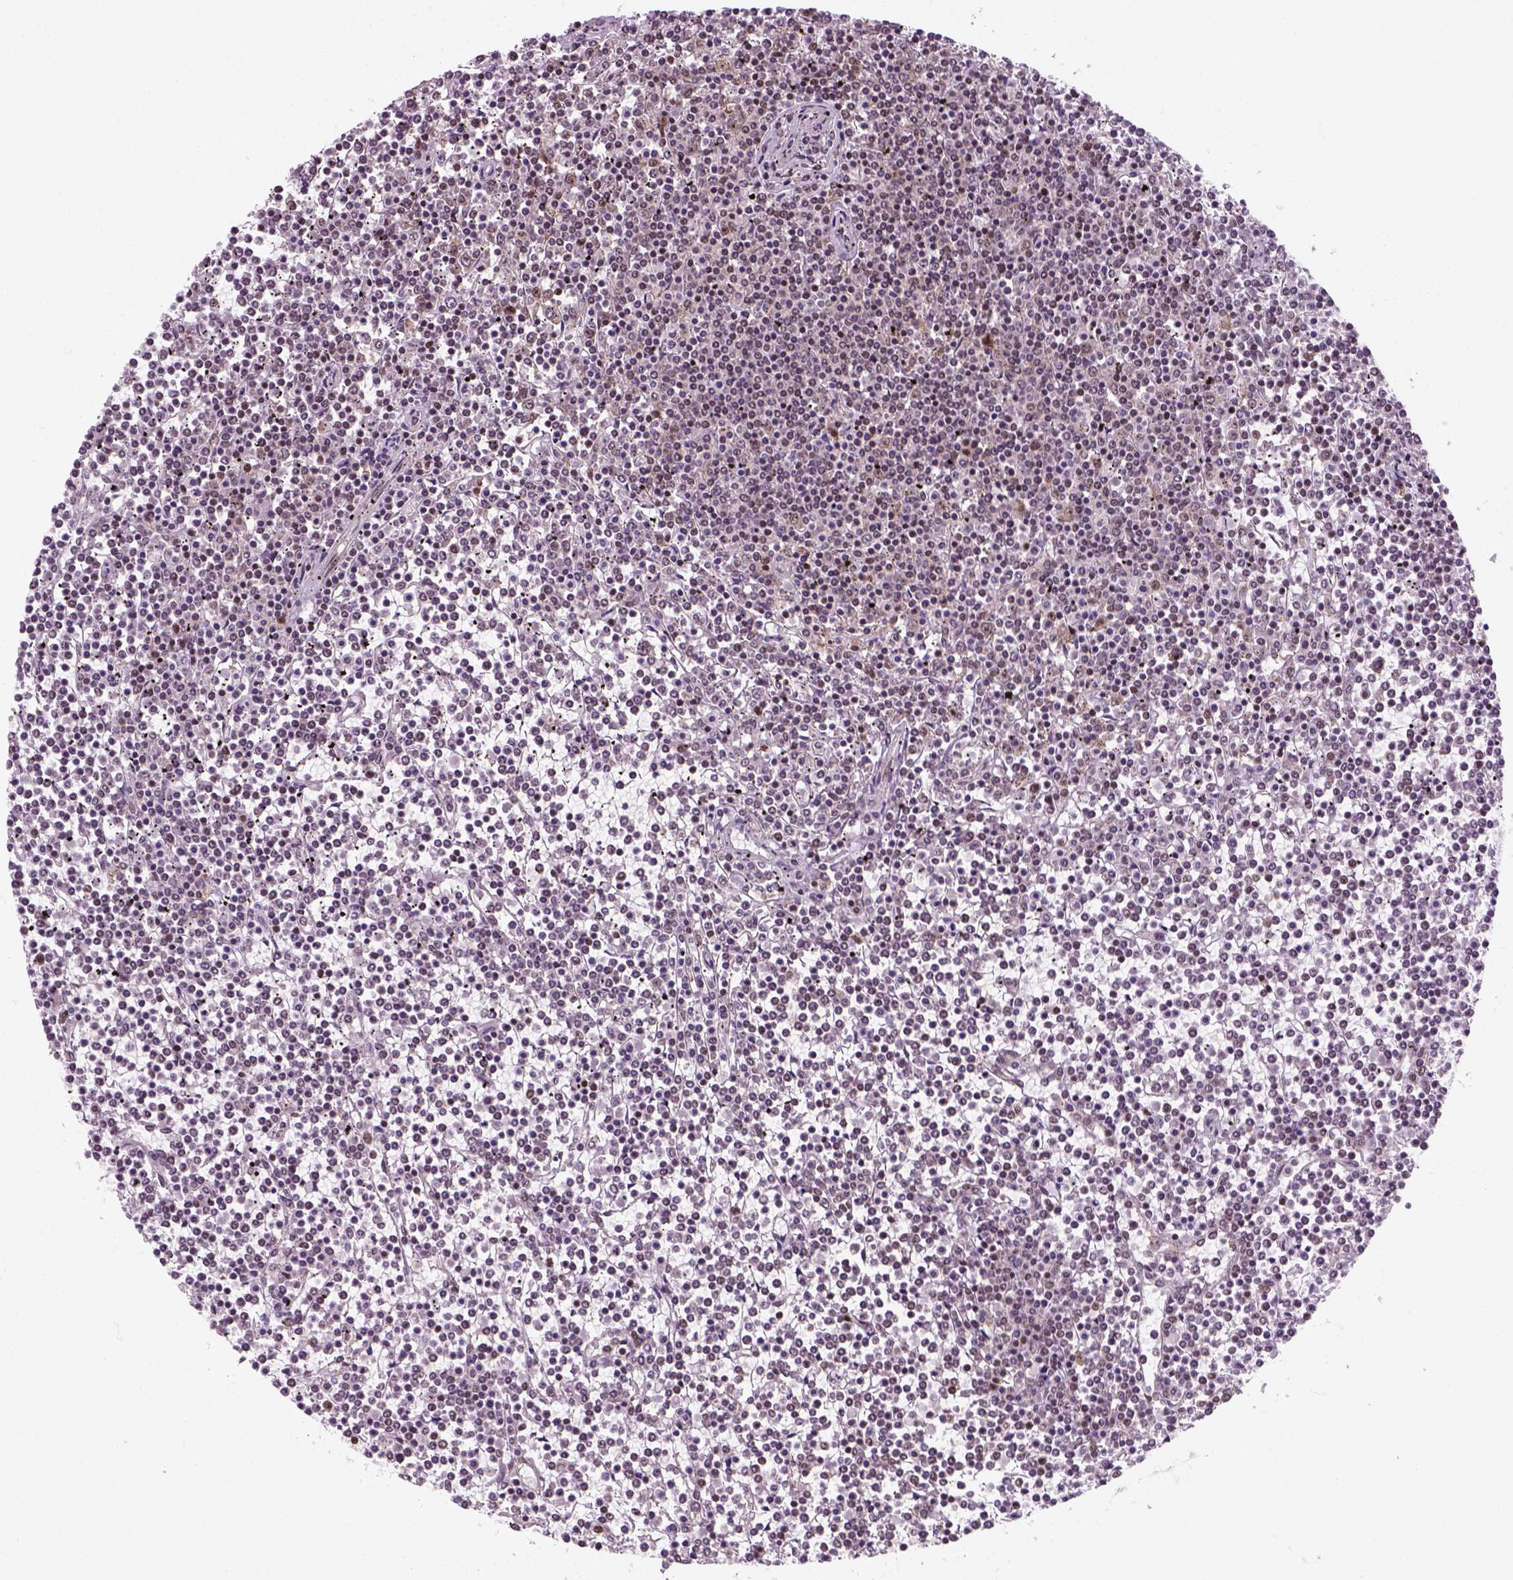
{"staining": {"intensity": "negative", "quantity": "none", "location": "none"}, "tissue": "lymphoma", "cell_type": "Tumor cells", "image_type": "cancer", "snomed": [{"axis": "morphology", "description": "Malignant lymphoma, non-Hodgkin's type, Low grade"}, {"axis": "topography", "description": "Spleen"}], "caption": "Low-grade malignant lymphoma, non-Hodgkin's type was stained to show a protein in brown. There is no significant expression in tumor cells. Nuclei are stained in blue.", "gene": "GTF2F1", "patient": {"sex": "female", "age": 19}}